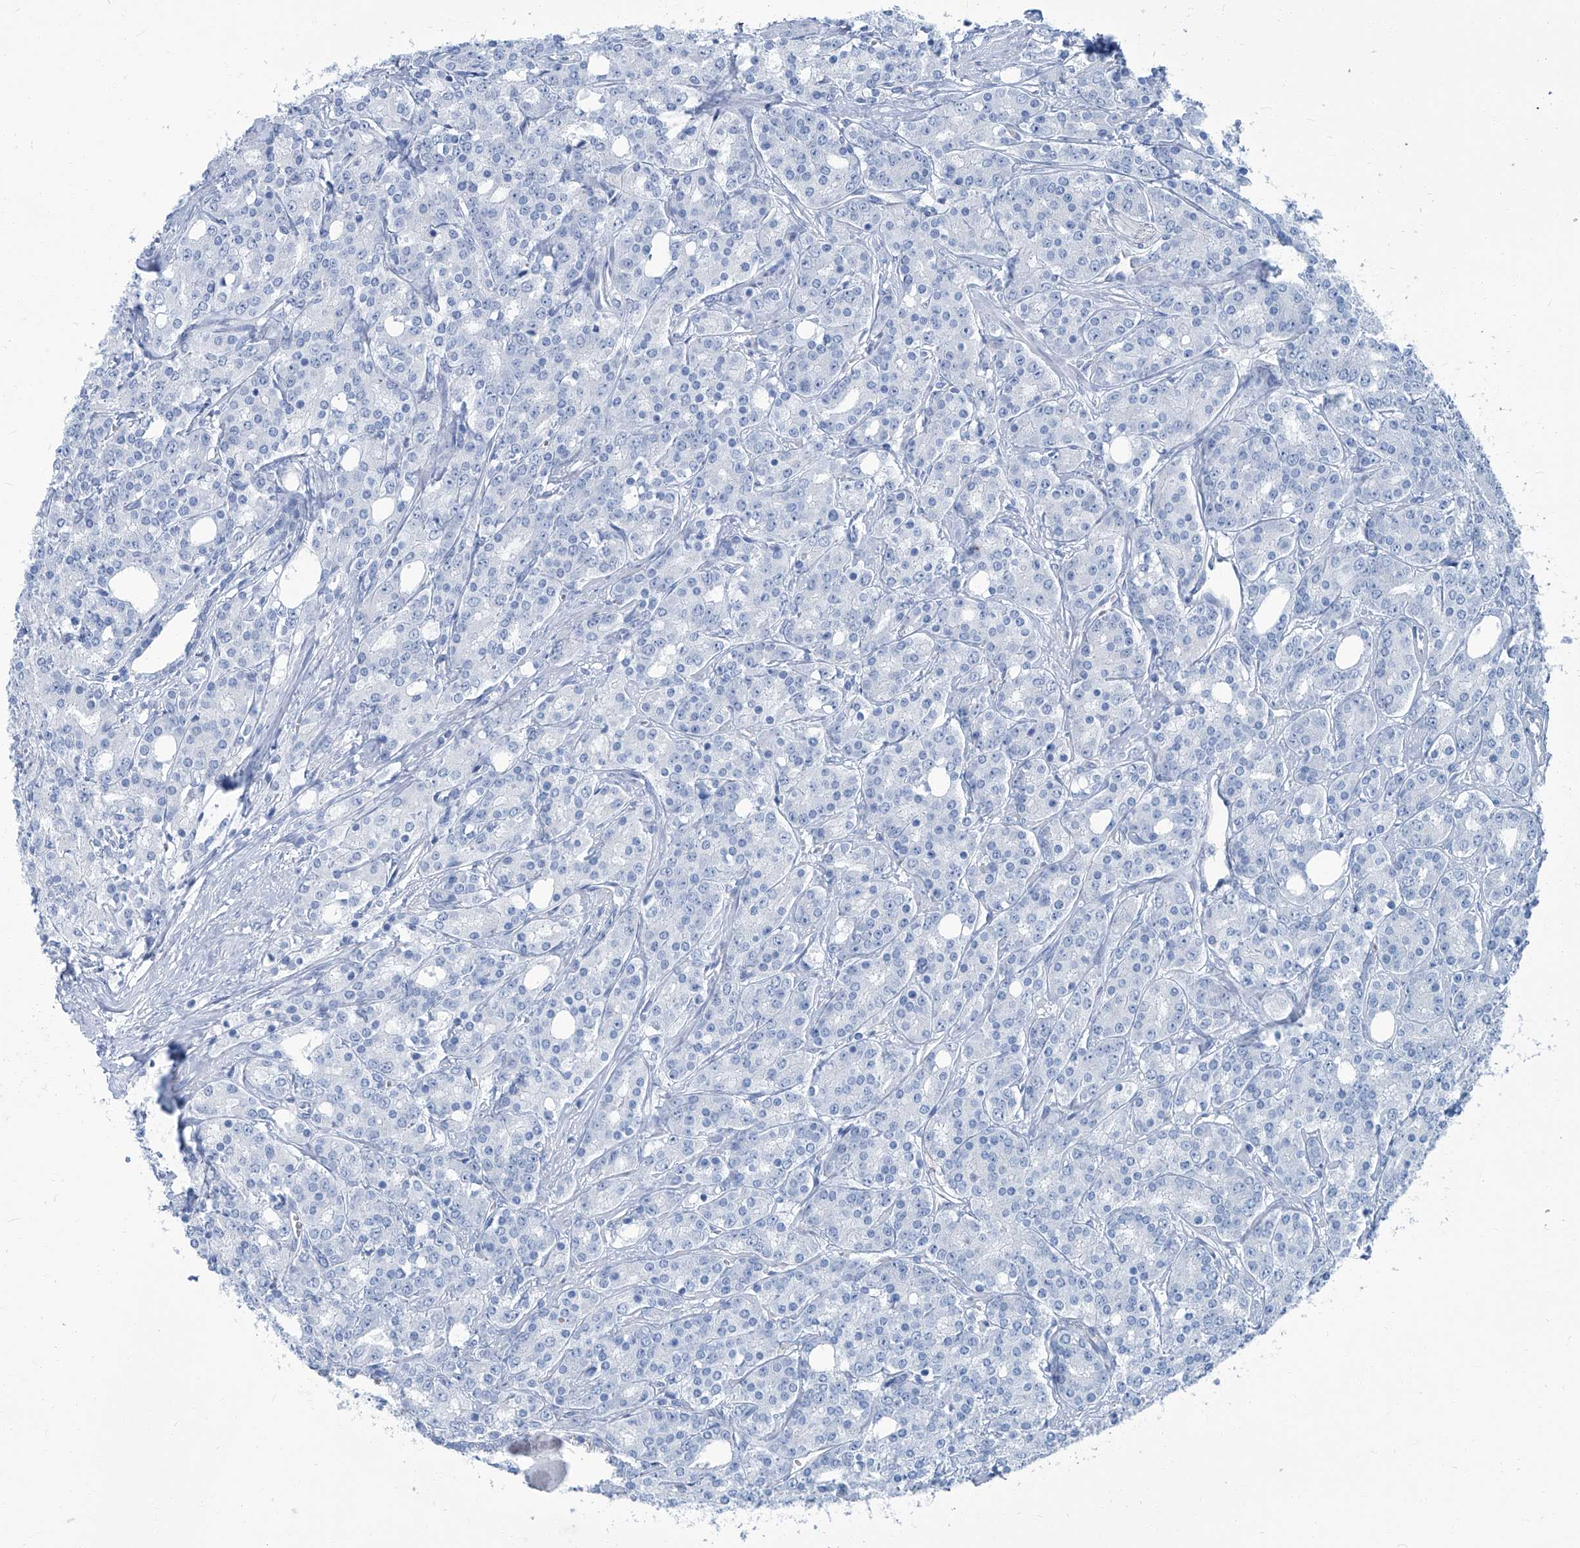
{"staining": {"intensity": "negative", "quantity": "none", "location": "none"}, "tissue": "prostate cancer", "cell_type": "Tumor cells", "image_type": "cancer", "snomed": [{"axis": "morphology", "description": "Adenocarcinoma, High grade"}, {"axis": "topography", "description": "Prostate"}], "caption": "Immunohistochemical staining of human prostate cancer (high-grade adenocarcinoma) shows no significant expression in tumor cells.", "gene": "PFKL", "patient": {"sex": "male", "age": 62}}